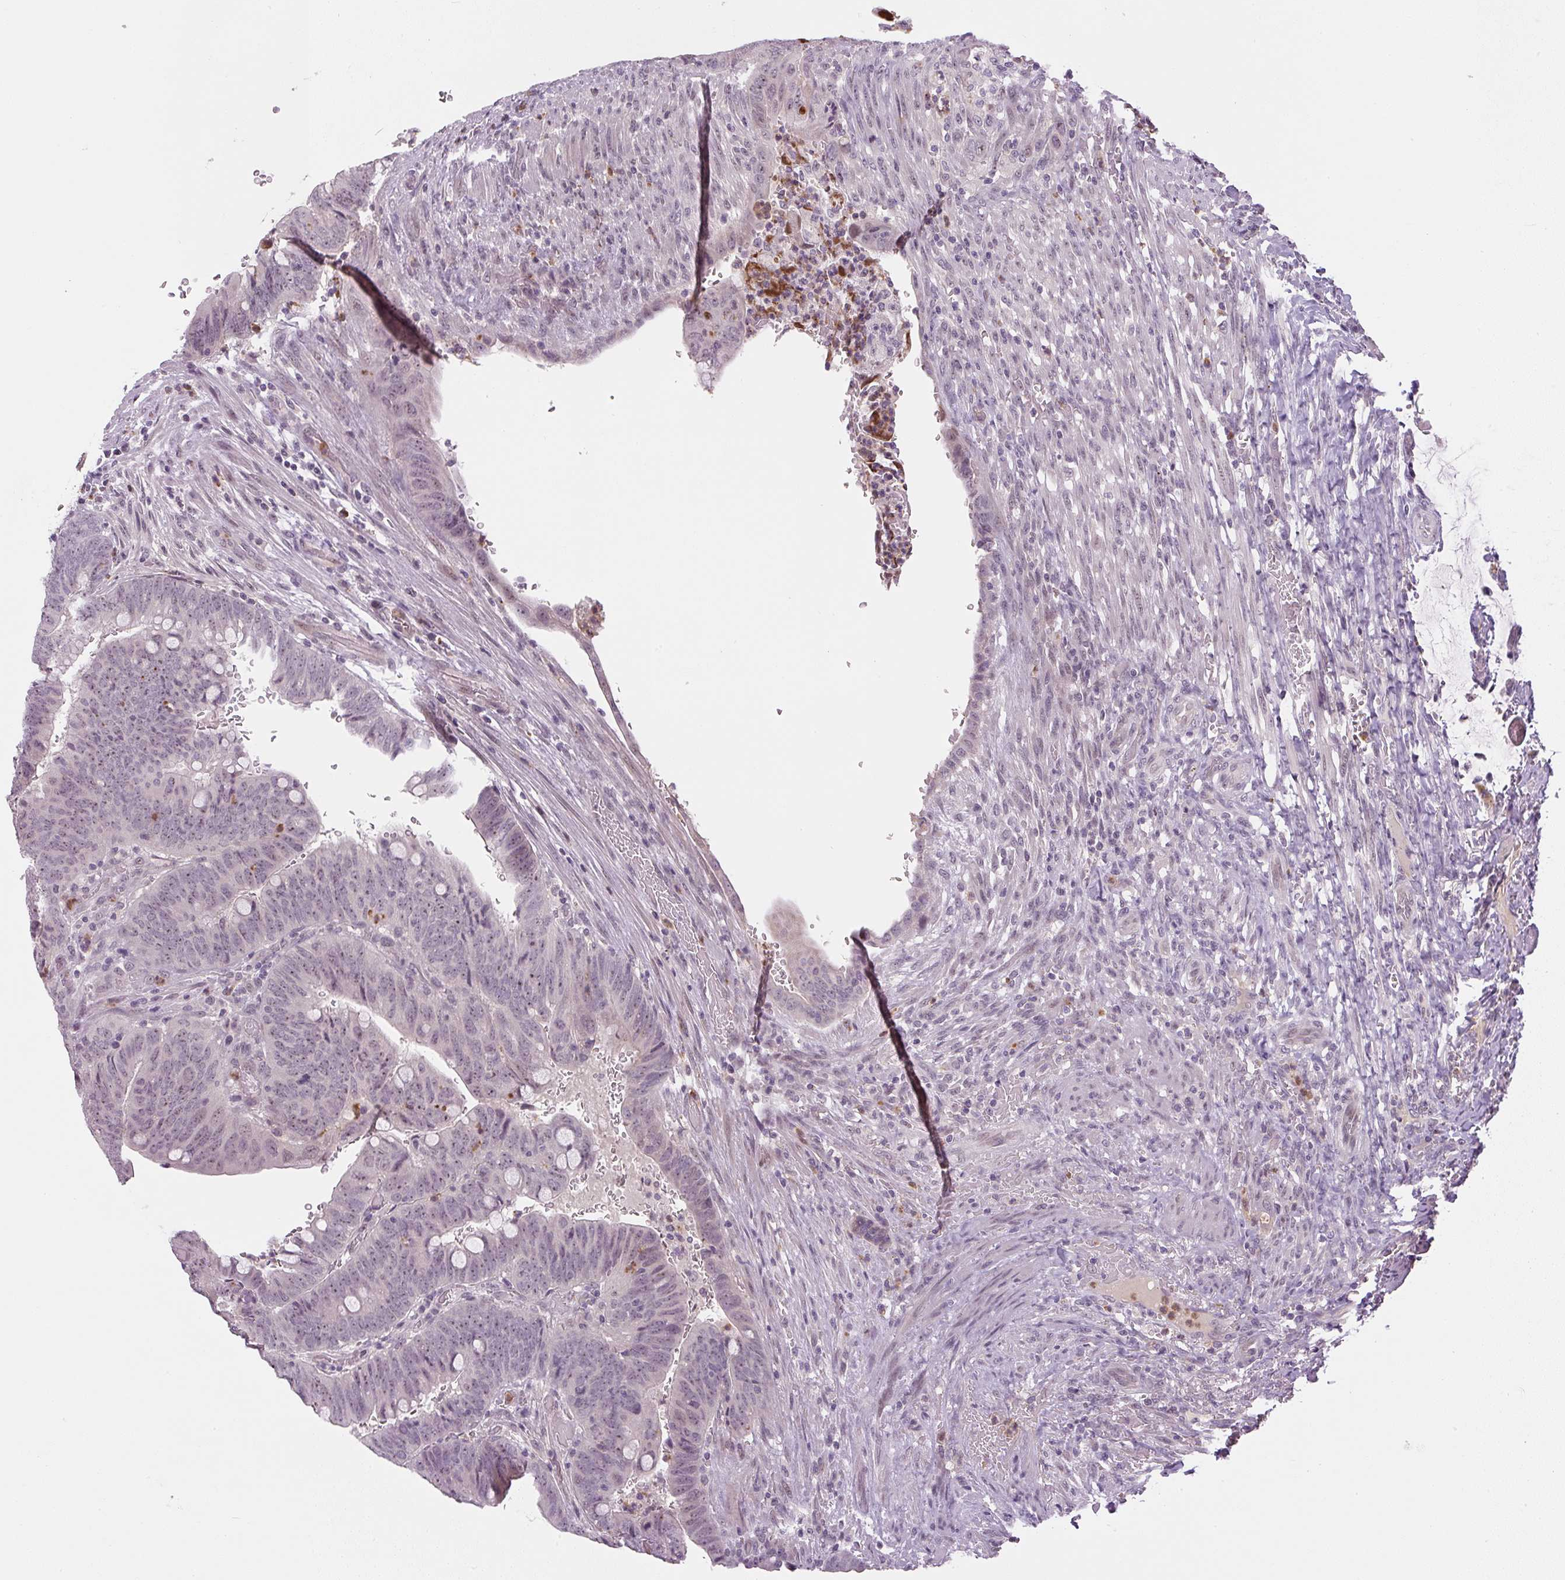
{"staining": {"intensity": "weak", "quantity": "<25%", "location": "nuclear"}, "tissue": "colorectal cancer", "cell_type": "Tumor cells", "image_type": "cancer", "snomed": [{"axis": "morphology", "description": "Normal tissue, NOS"}, {"axis": "morphology", "description": "Adenocarcinoma, NOS"}, {"axis": "topography", "description": "Rectum"}, {"axis": "topography", "description": "Peripheral nerve tissue"}], "caption": "This is a histopathology image of immunohistochemistry (IHC) staining of colorectal cancer, which shows no staining in tumor cells.", "gene": "SGF29", "patient": {"sex": "male", "age": 92}}